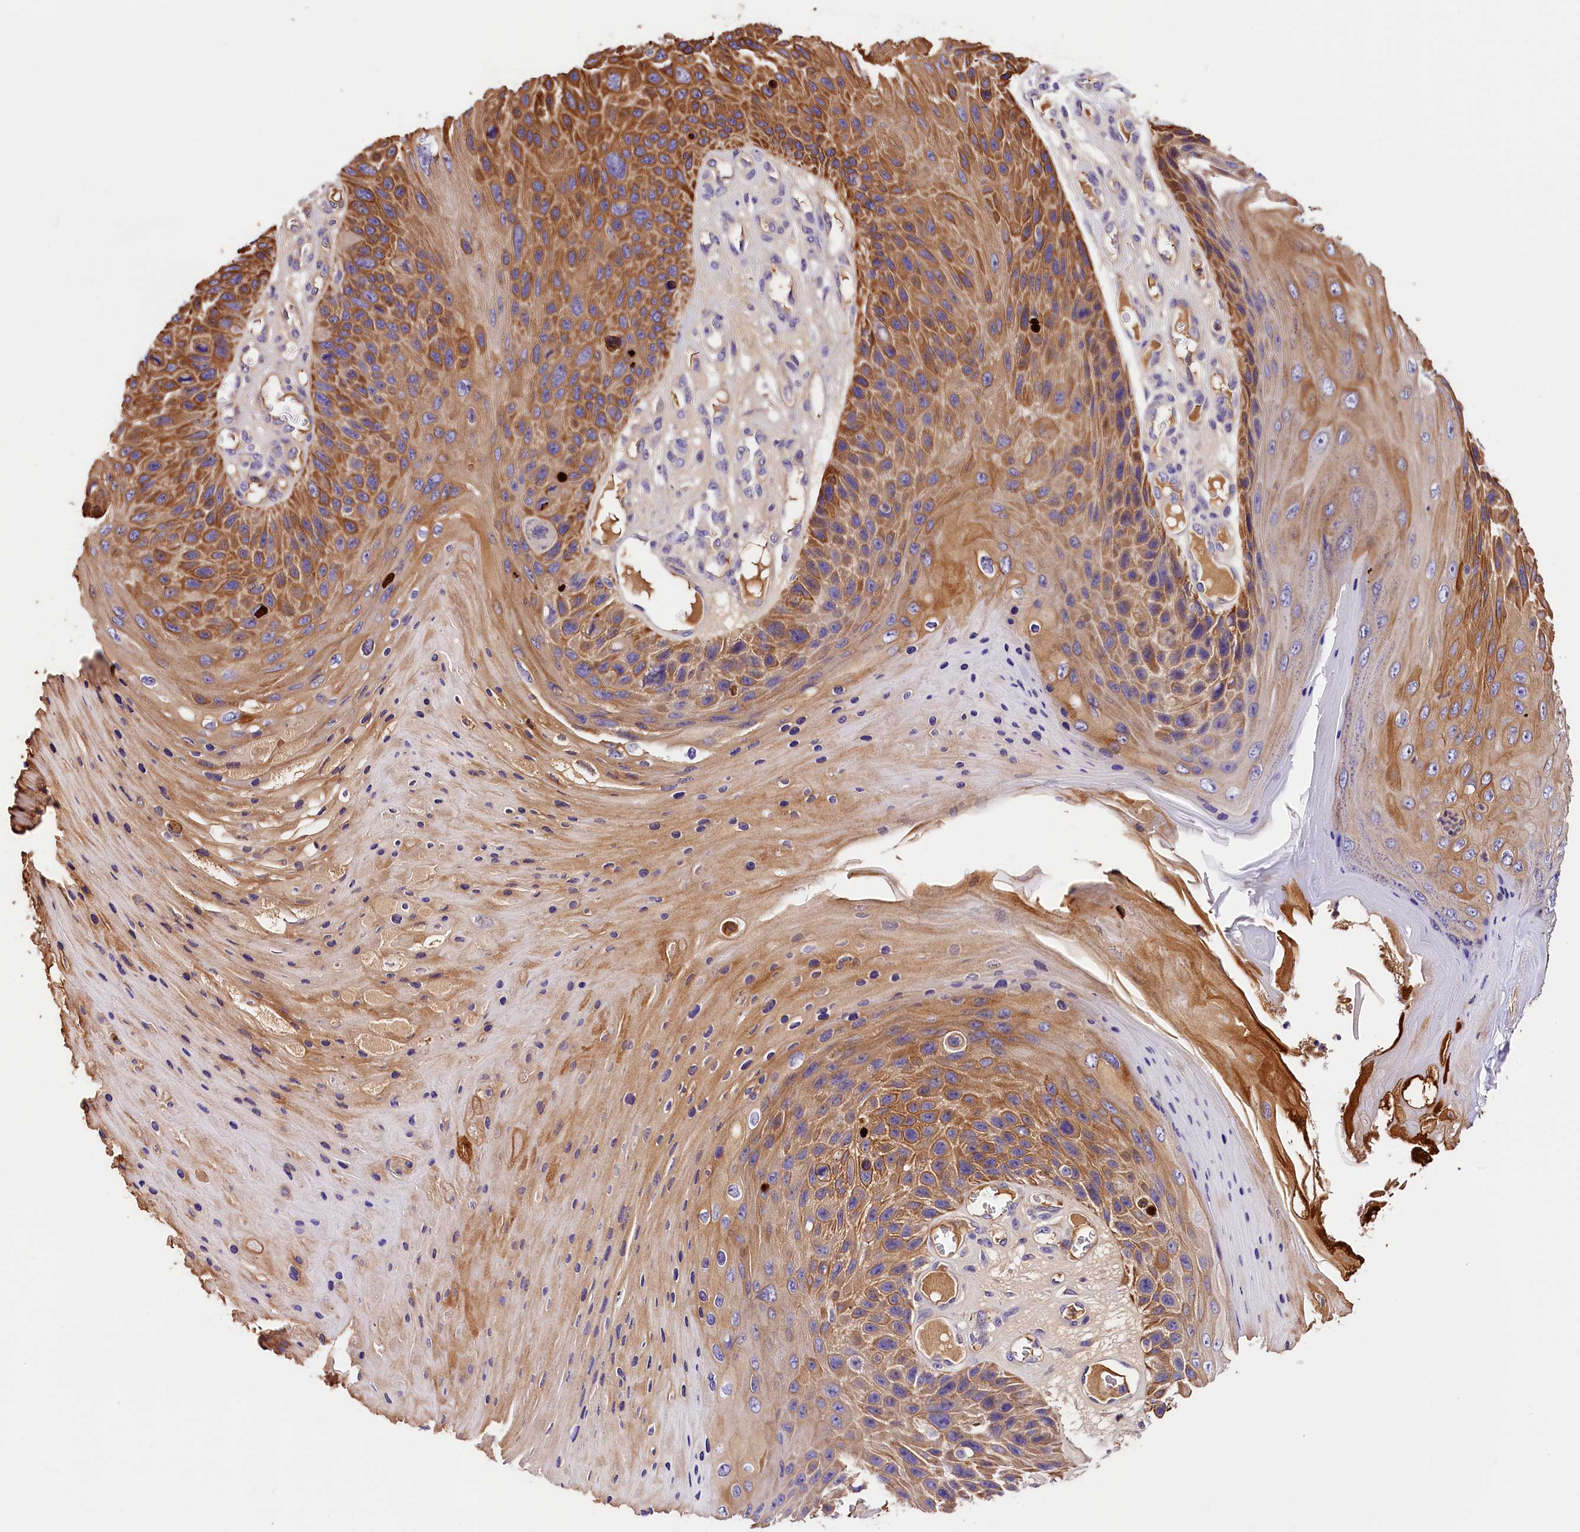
{"staining": {"intensity": "moderate", "quantity": ">75%", "location": "cytoplasmic/membranous"}, "tissue": "skin cancer", "cell_type": "Tumor cells", "image_type": "cancer", "snomed": [{"axis": "morphology", "description": "Squamous cell carcinoma, NOS"}, {"axis": "topography", "description": "Skin"}], "caption": "Immunohistochemistry (IHC) image of neoplastic tissue: human squamous cell carcinoma (skin) stained using immunohistochemistry exhibits medium levels of moderate protein expression localized specifically in the cytoplasmic/membranous of tumor cells, appearing as a cytoplasmic/membranous brown color.", "gene": "ARMC6", "patient": {"sex": "female", "age": 88}}